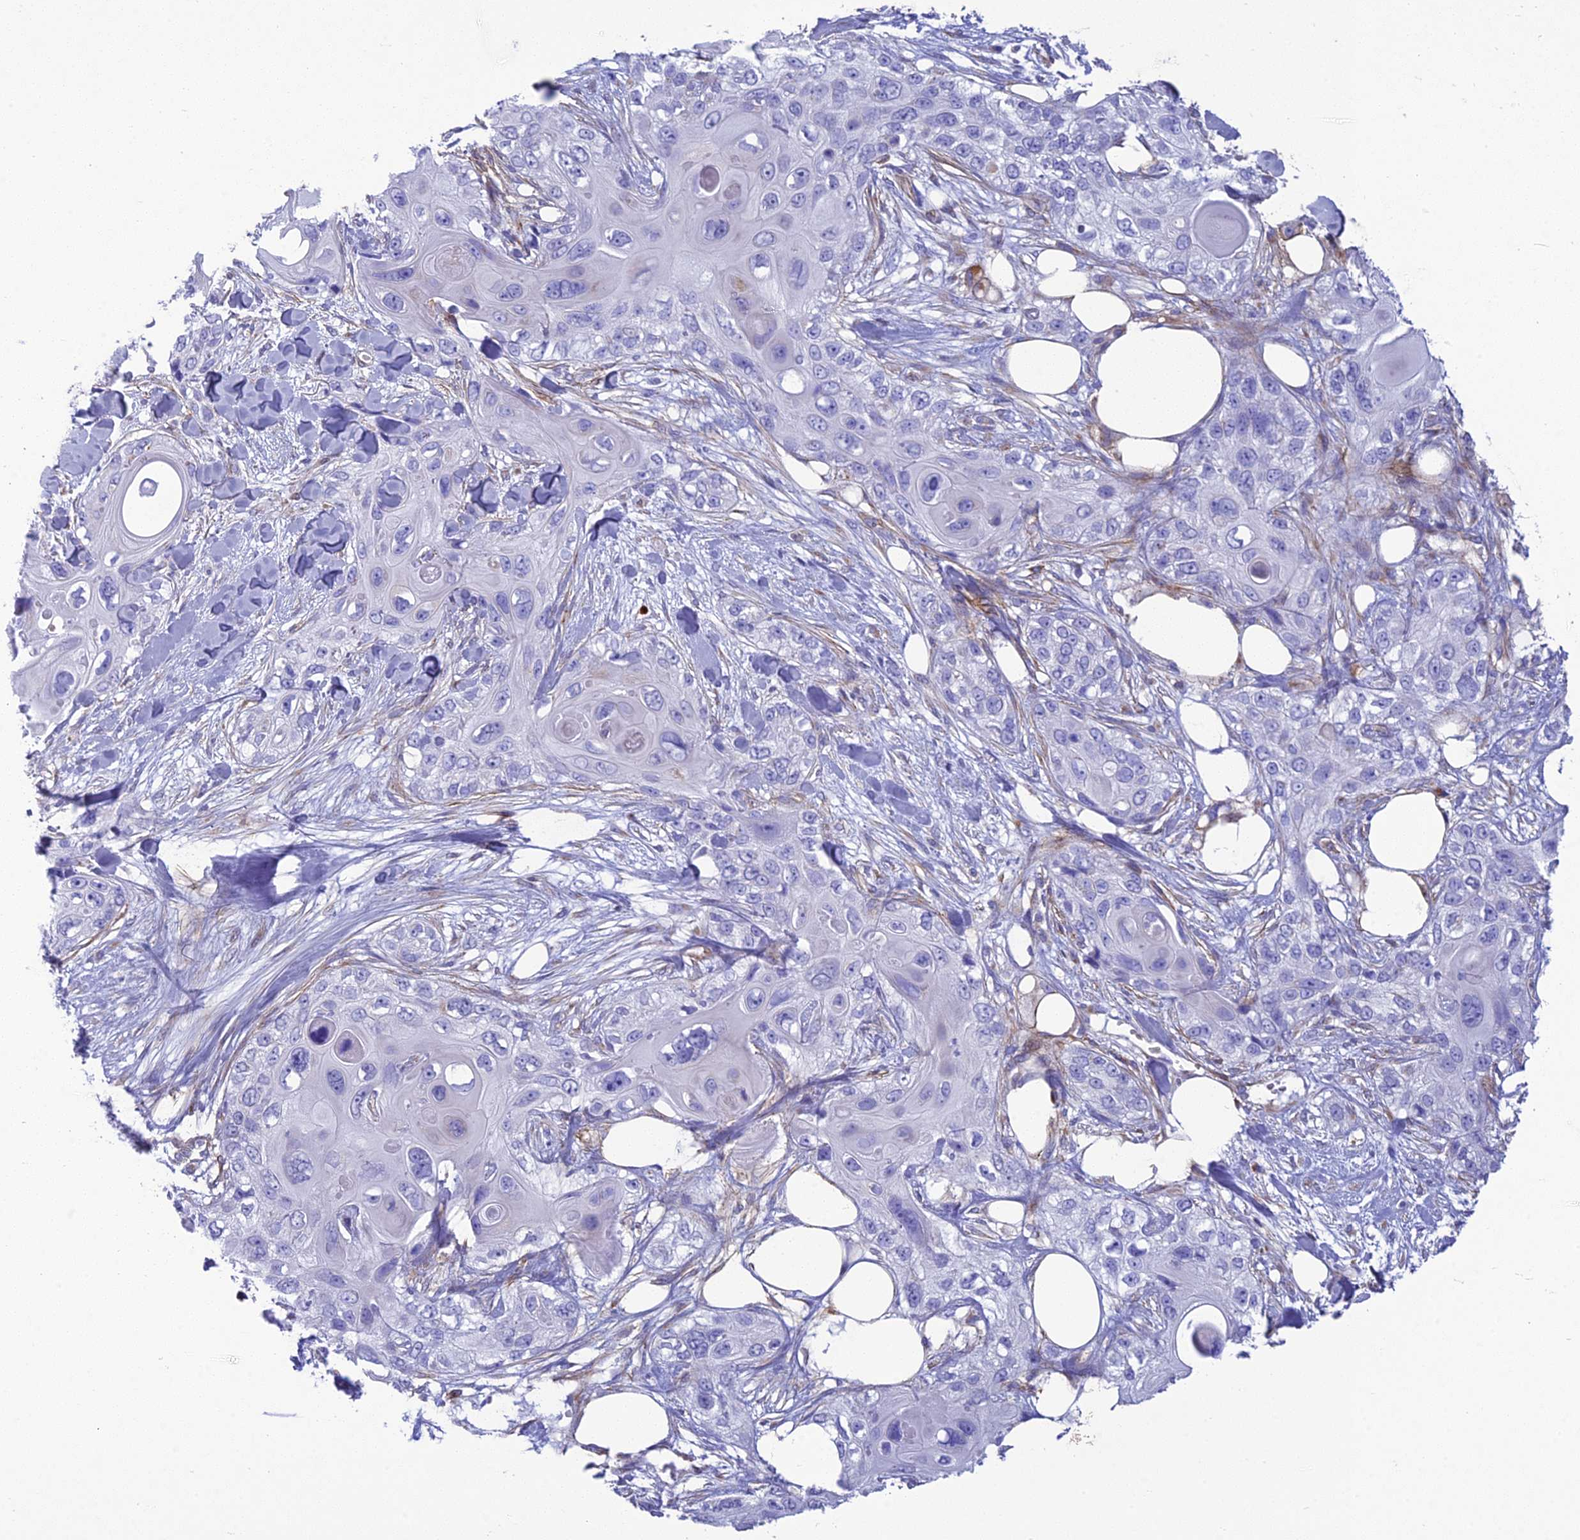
{"staining": {"intensity": "negative", "quantity": "none", "location": "none"}, "tissue": "skin cancer", "cell_type": "Tumor cells", "image_type": "cancer", "snomed": [{"axis": "morphology", "description": "Normal tissue, NOS"}, {"axis": "morphology", "description": "Squamous cell carcinoma, NOS"}, {"axis": "topography", "description": "Skin"}], "caption": "Immunohistochemistry (IHC) photomicrograph of skin cancer (squamous cell carcinoma) stained for a protein (brown), which displays no positivity in tumor cells.", "gene": "TNS1", "patient": {"sex": "male", "age": 72}}